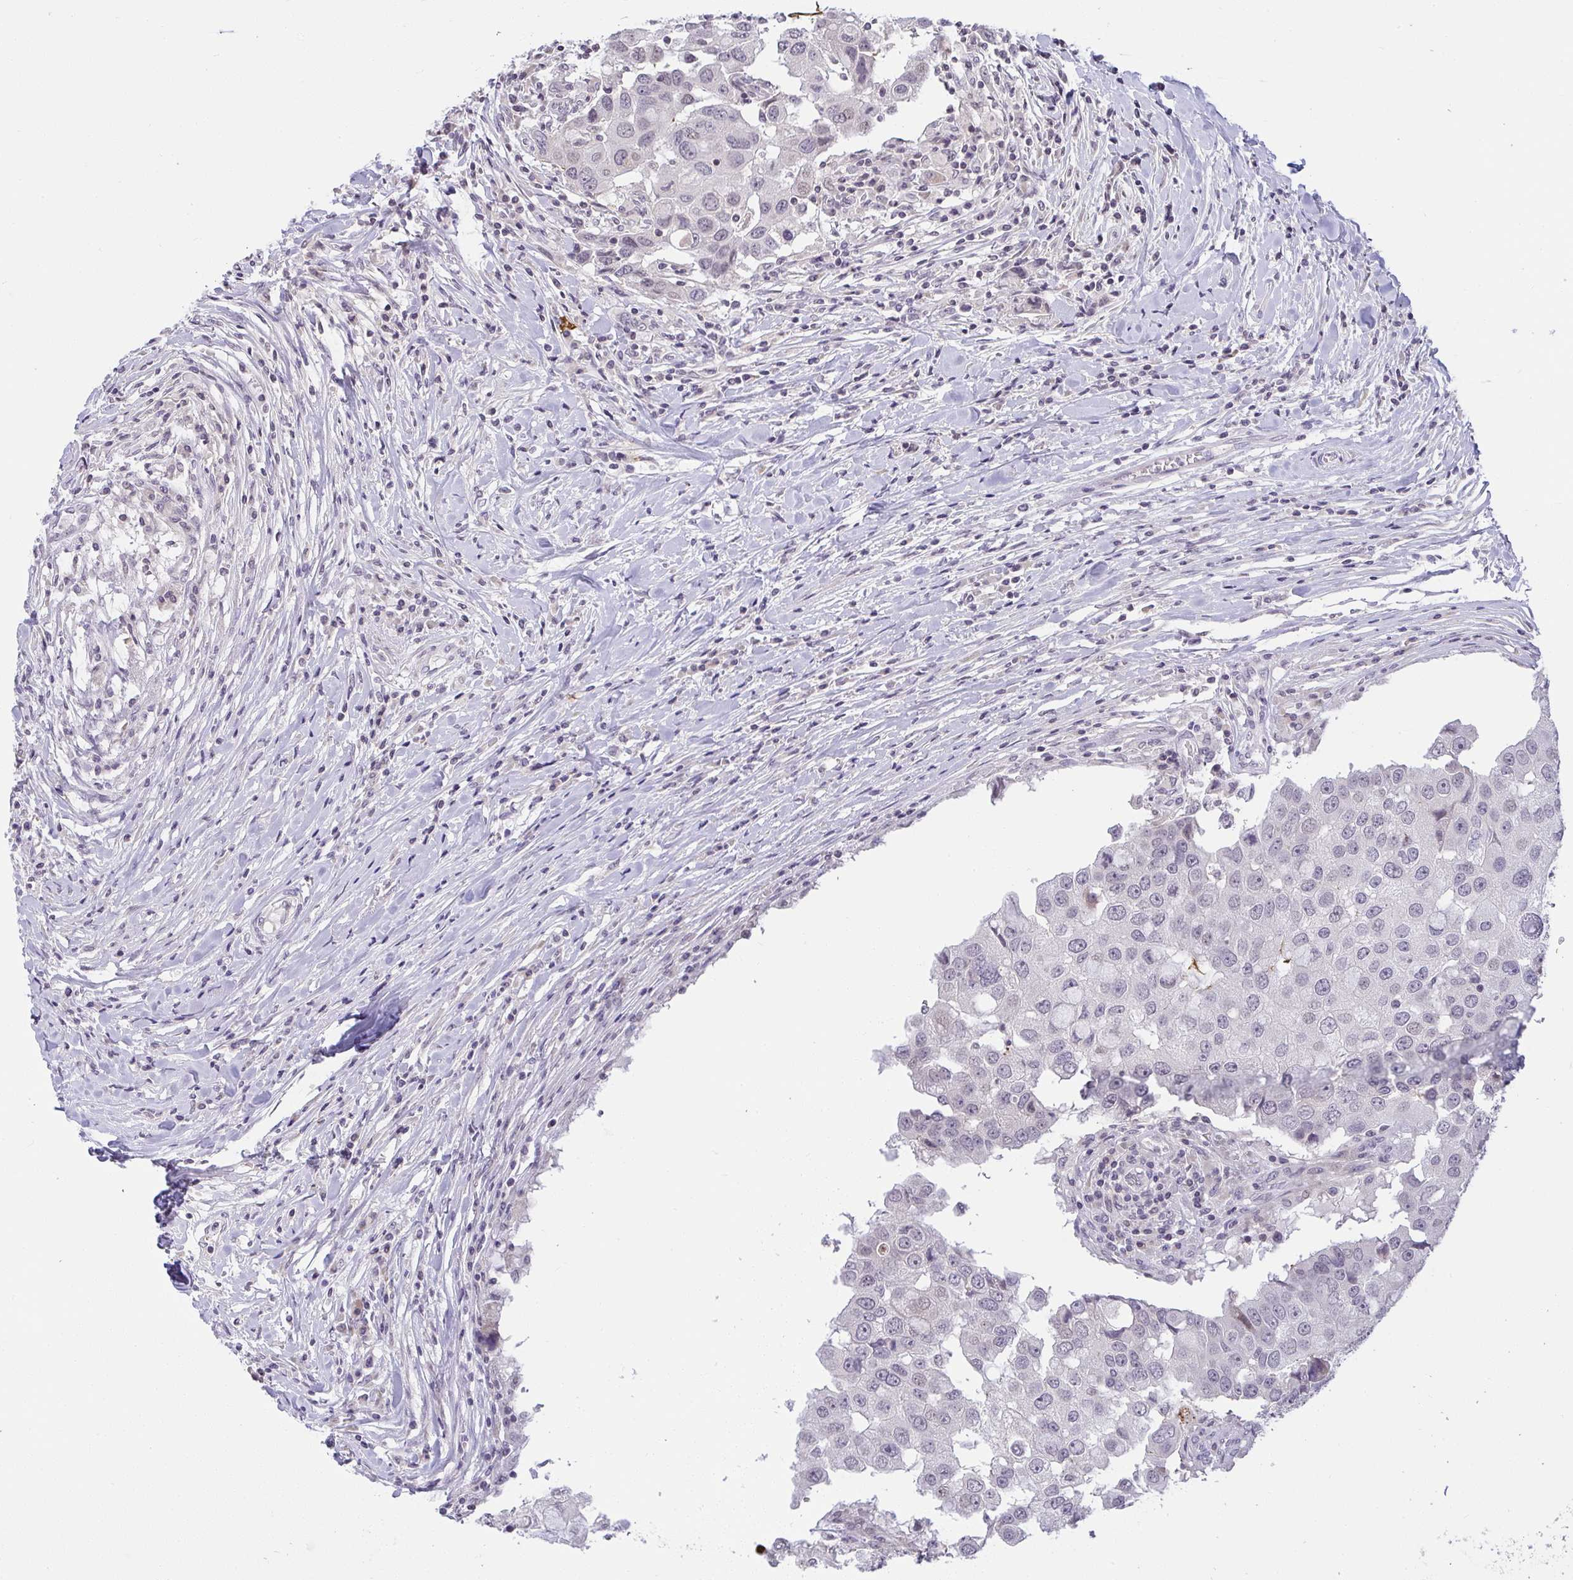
{"staining": {"intensity": "negative", "quantity": "none", "location": "none"}, "tissue": "breast cancer", "cell_type": "Tumor cells", "image_type": "cancer", "snomed": [{"axis": "morphology", "description": "Duct carcinoma"}, {"axis": "topography", "description": "Breast"}], "caption": "Human breast cancer (infiltrating ductal carcinoma) stained for a protein using immunohistochemistry displays no positivity in tumor cells.", "gene": "CACNA1S", "patient": {"sex": "female", "age": 27}}